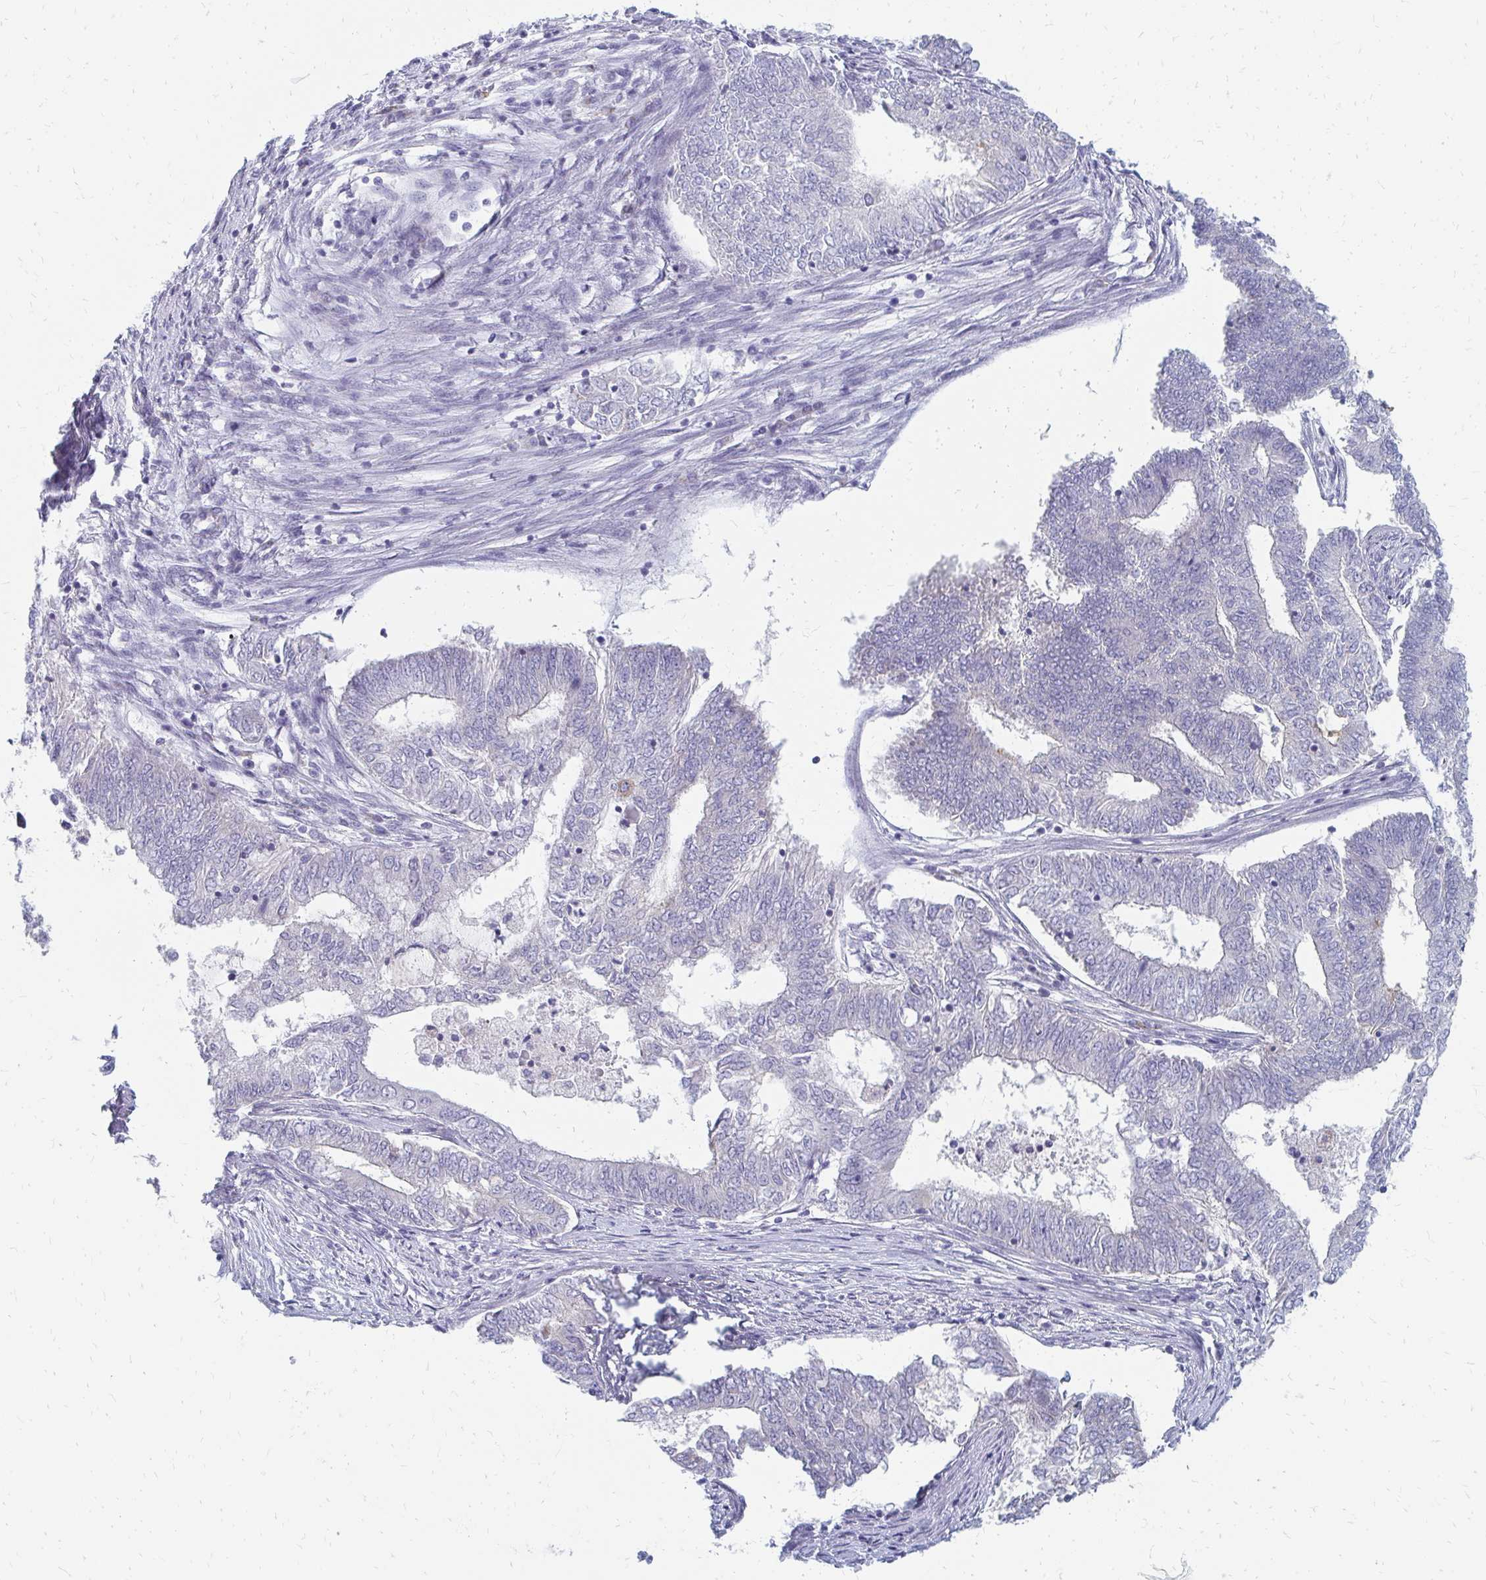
{"staining": {"intensity": "negative", "quantity": "none", "location": "none"}, "tissue": "endometrial cancer", "cell_type": "Tumor cells", "image_type": "cancer", "snomed": [{"axis": "morphology", "description": "Adenocarcinoma, NOS"}, {"axis": "topography", "description": "Endometrium"}], "caption": "Immunohistochemical staining of human endometrial adenocarcinoma reveals no significant expression in tumor cells.", "gene": "OR10V1", "patient": {"sex": "female", "age": 62}}